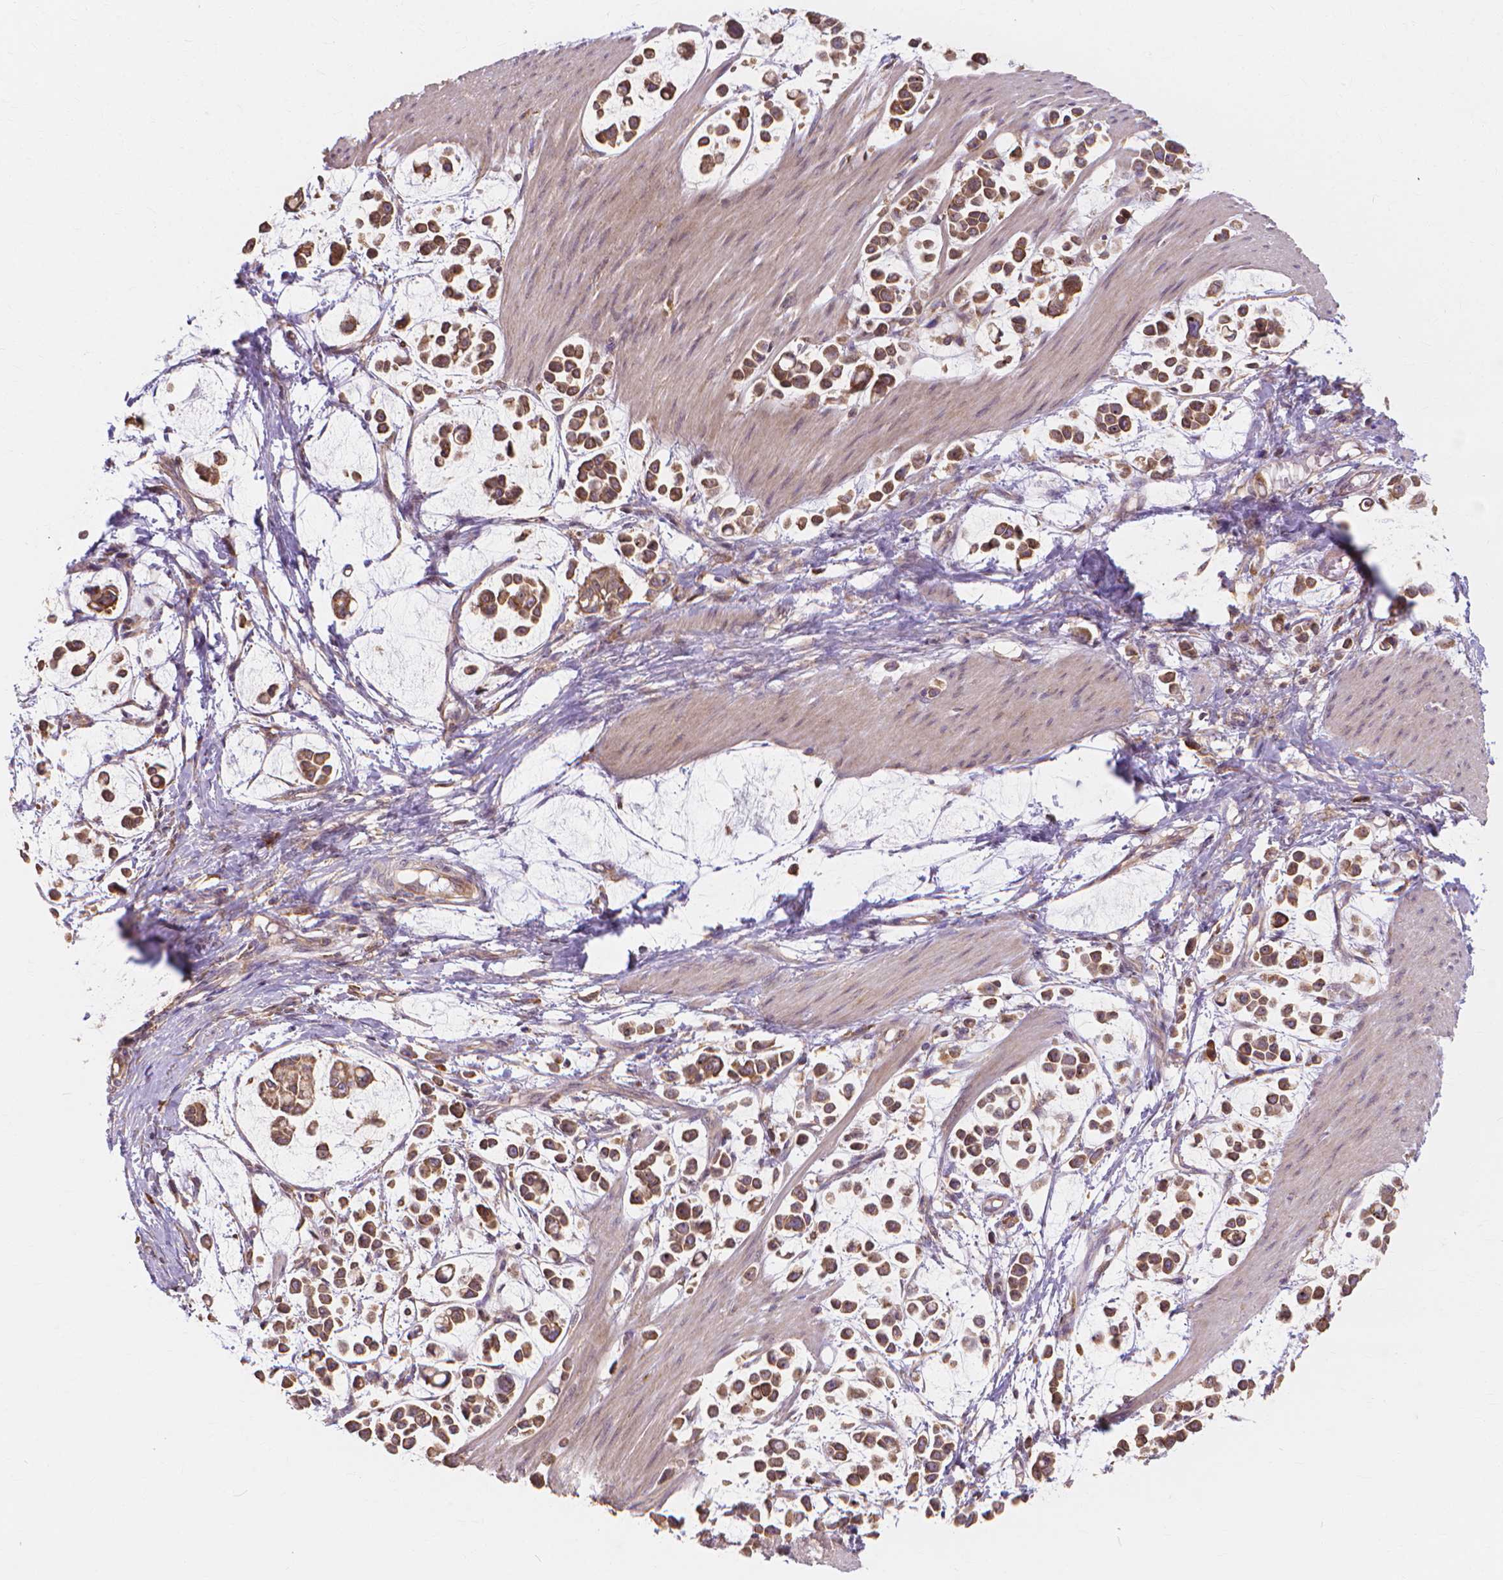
{"staining": {"intensity": "moderate", "quantity": ">75%", "location": "cytoplasmic/membranous"}, "tissue": "stomach cancer", "cell_type": "Tumor cells", "image_type": "cancer", "snomed": [{"axis": "morphology", "description": "Adenocarcinoma, NOS"}, {"axis": "topography", "description": "Stomach"}], "caption": "High-power microscopy captured an immunohistochemistry micrograph of adenocarcinoma (stomach), revealing moderate cytoplasmic/membranous positivity in about >75% of tumor cells.", "gene": "TAB2", "patient": {"sex": "male", "age": 82}}